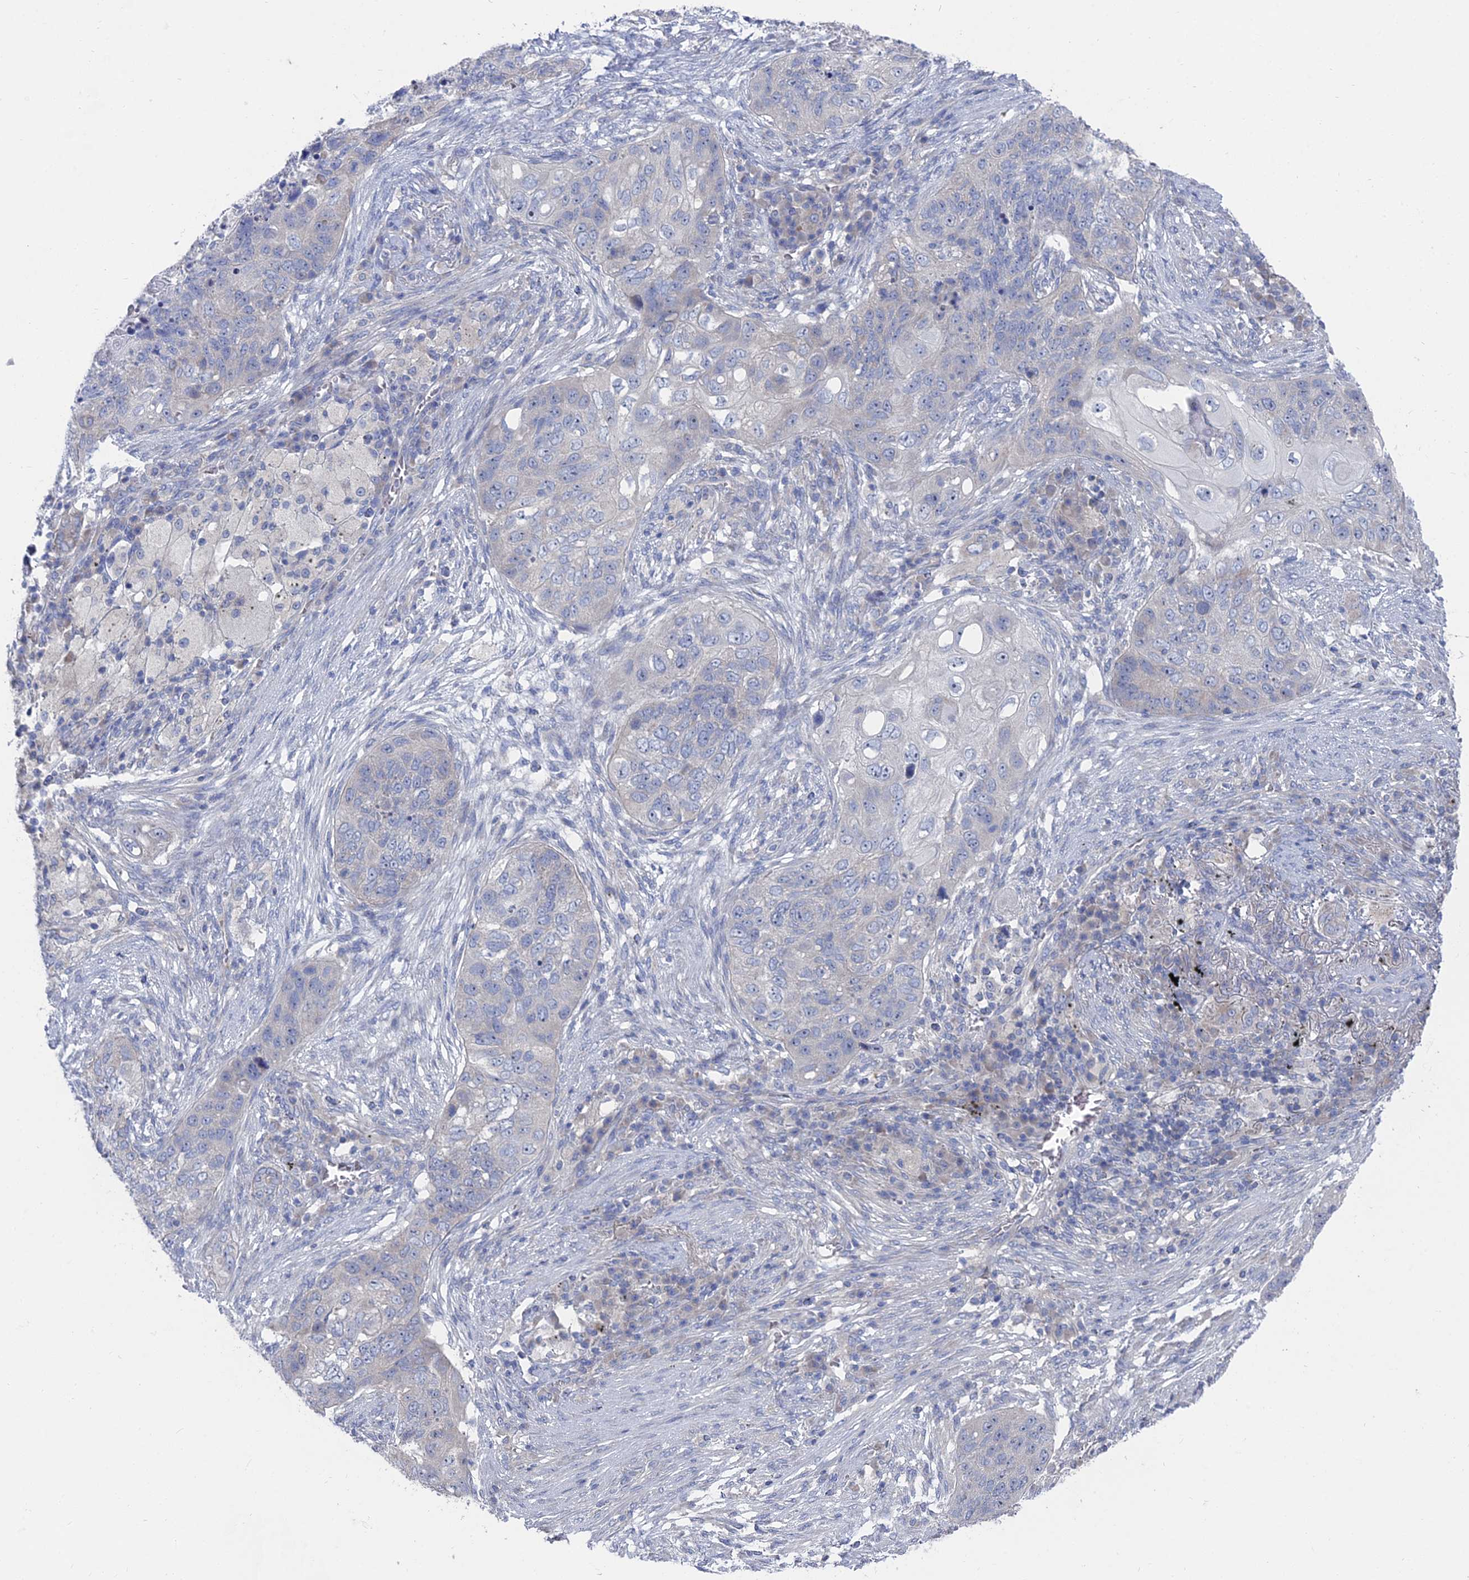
{"staining": {"intensity": "negative", "quantity": "none", "location": "none"}, "tissue": "lung cancer", "cell_type": "Tumor cells", "image_type": "cancer", "snomed": [{"axis": "morphology", "description": "Squamous cell carcinoma, NOS"}, {"axis": "topography", "description": "Lung"}], "caption": "IHC histopathology image of human lung squamous cell carcinoma stained for a protein (brown), which demonstrates no staining in tumor cells.", "gene": "CCDC149", "patient": {"sex": "female", "age": 63}}